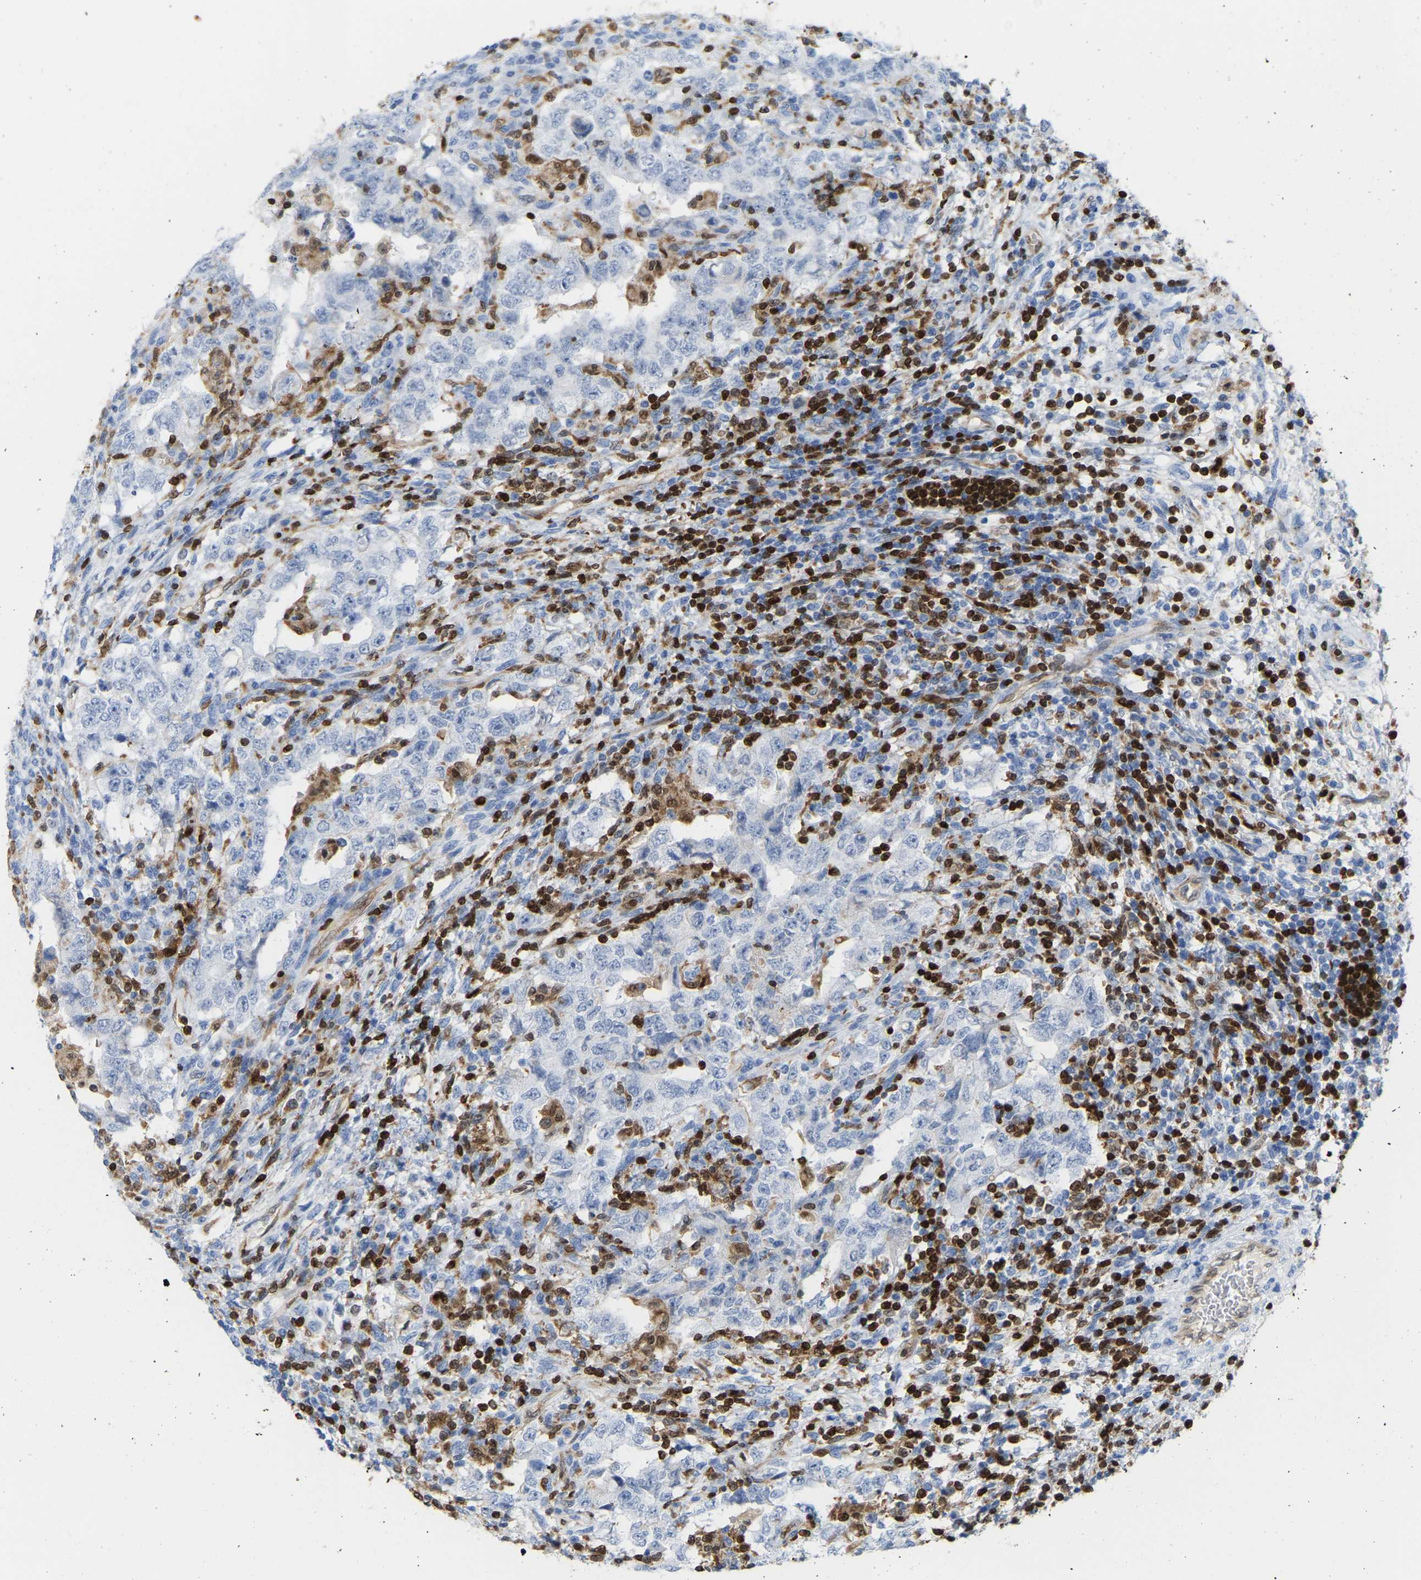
{"staining": {"intensity": "negative", "quantity": "none", "location": "none"}, "tissue": "testis cancer", "cell_type": "Tumor cells", "image_type": "cancer", "snomed": [{"axis": "morphology", "description": "Carcinoma, Embryonal, NOS"}, {"axis": "topography", "description": "Testis"}], "caption": "This histopathology image is of testis embryonal carcinoma stained with immunohistochemistry (IHC) to label a protein in brown with the nuclei are counter-stained blue. There is no positivity in tumor cells.", "gene": "GIMAP4", "patient": {"sex": "male", "age": 26}}